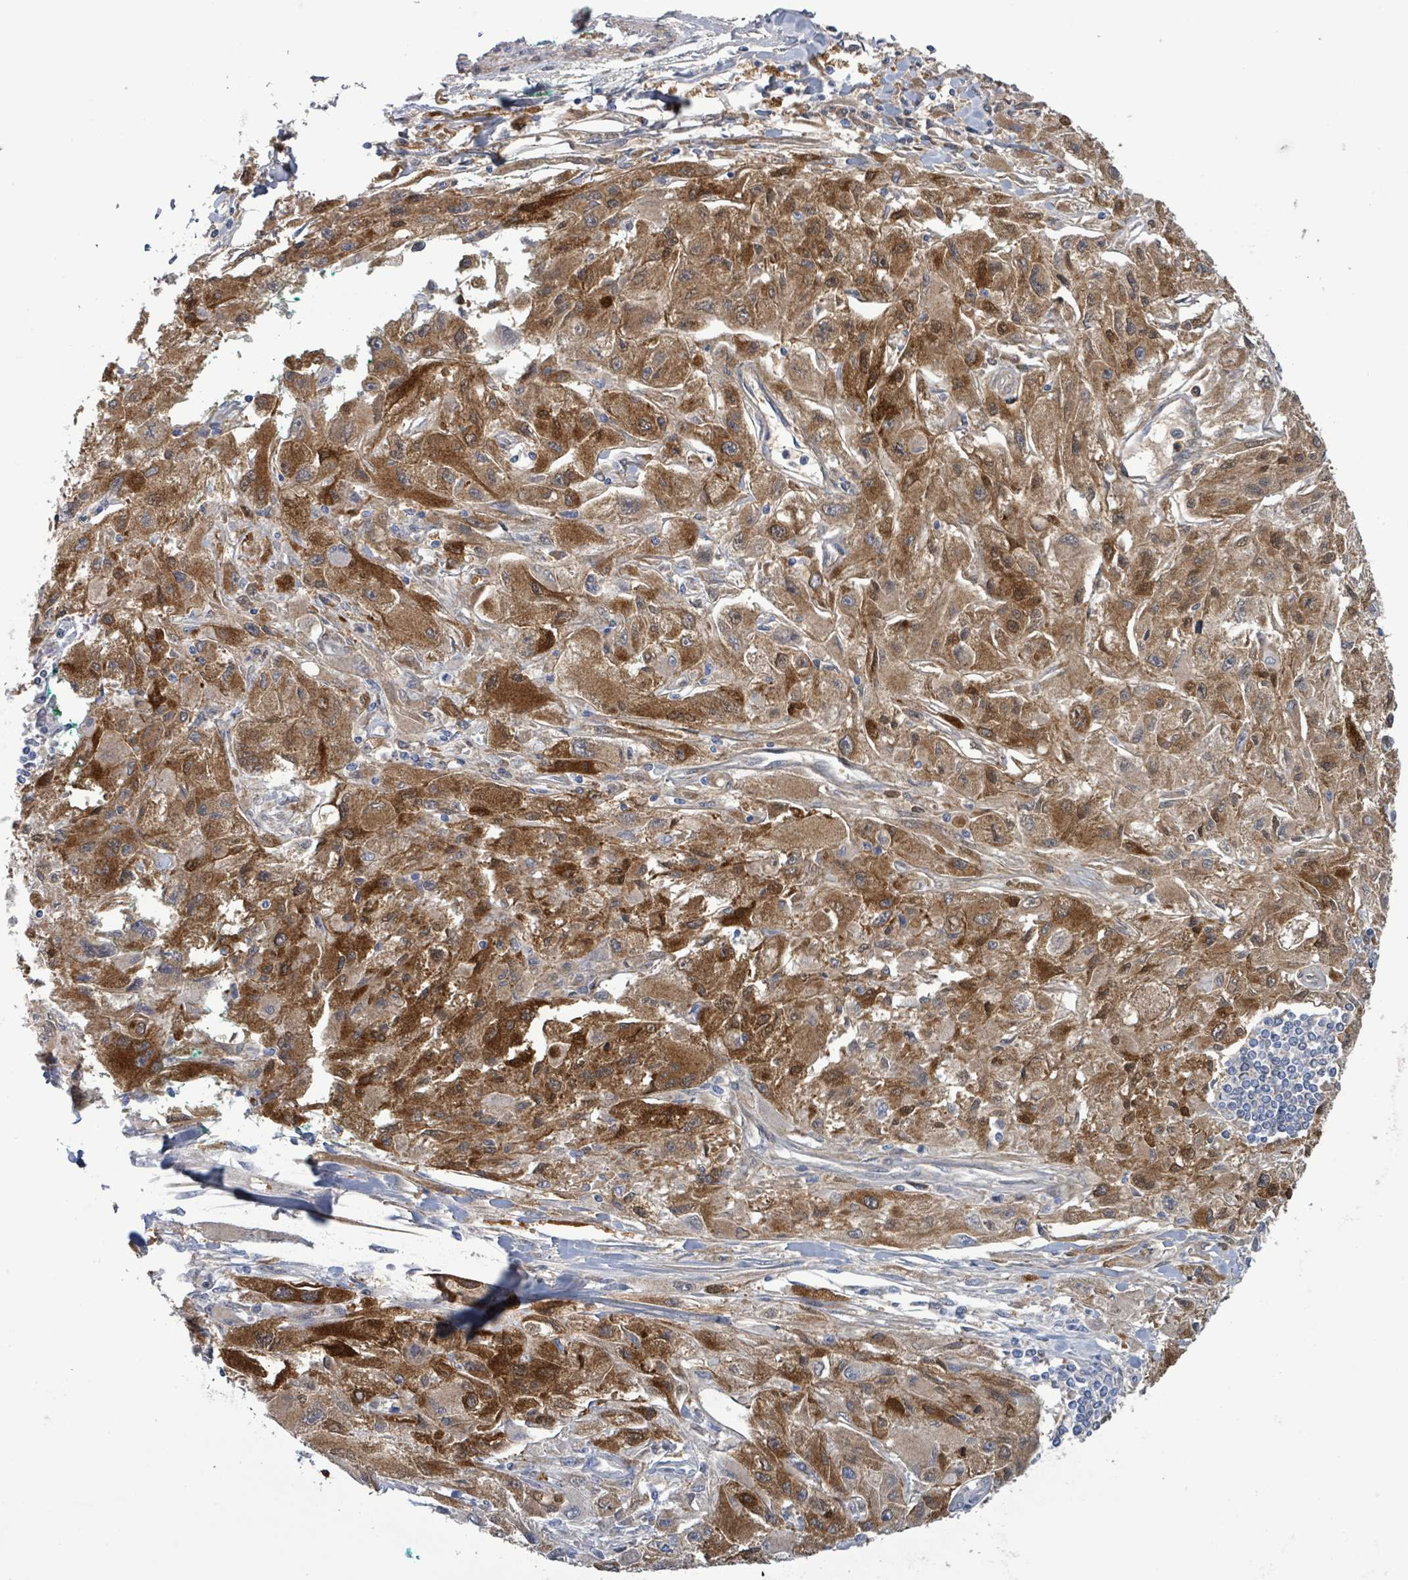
{"staining": {"intensity": "moderate", "quantity": ">75%", "location": "cytoplasmic/membranous"}, "tissue": "melanoma", "cell_type": "Tumor cells", "image_type": "cancer", "snomed": [{"axis": "morphology", "description": "Malignant melanoma, Metastatic site"}, {"axis": "topography", "description": "Skin"}], "caption": "Tumor cells reveal moderate cytoplasmic/membranous staining in approximately >75% of cells in melanoma.", "gene": "PKLR", "patient": {"sex": "male", "age": 53}}